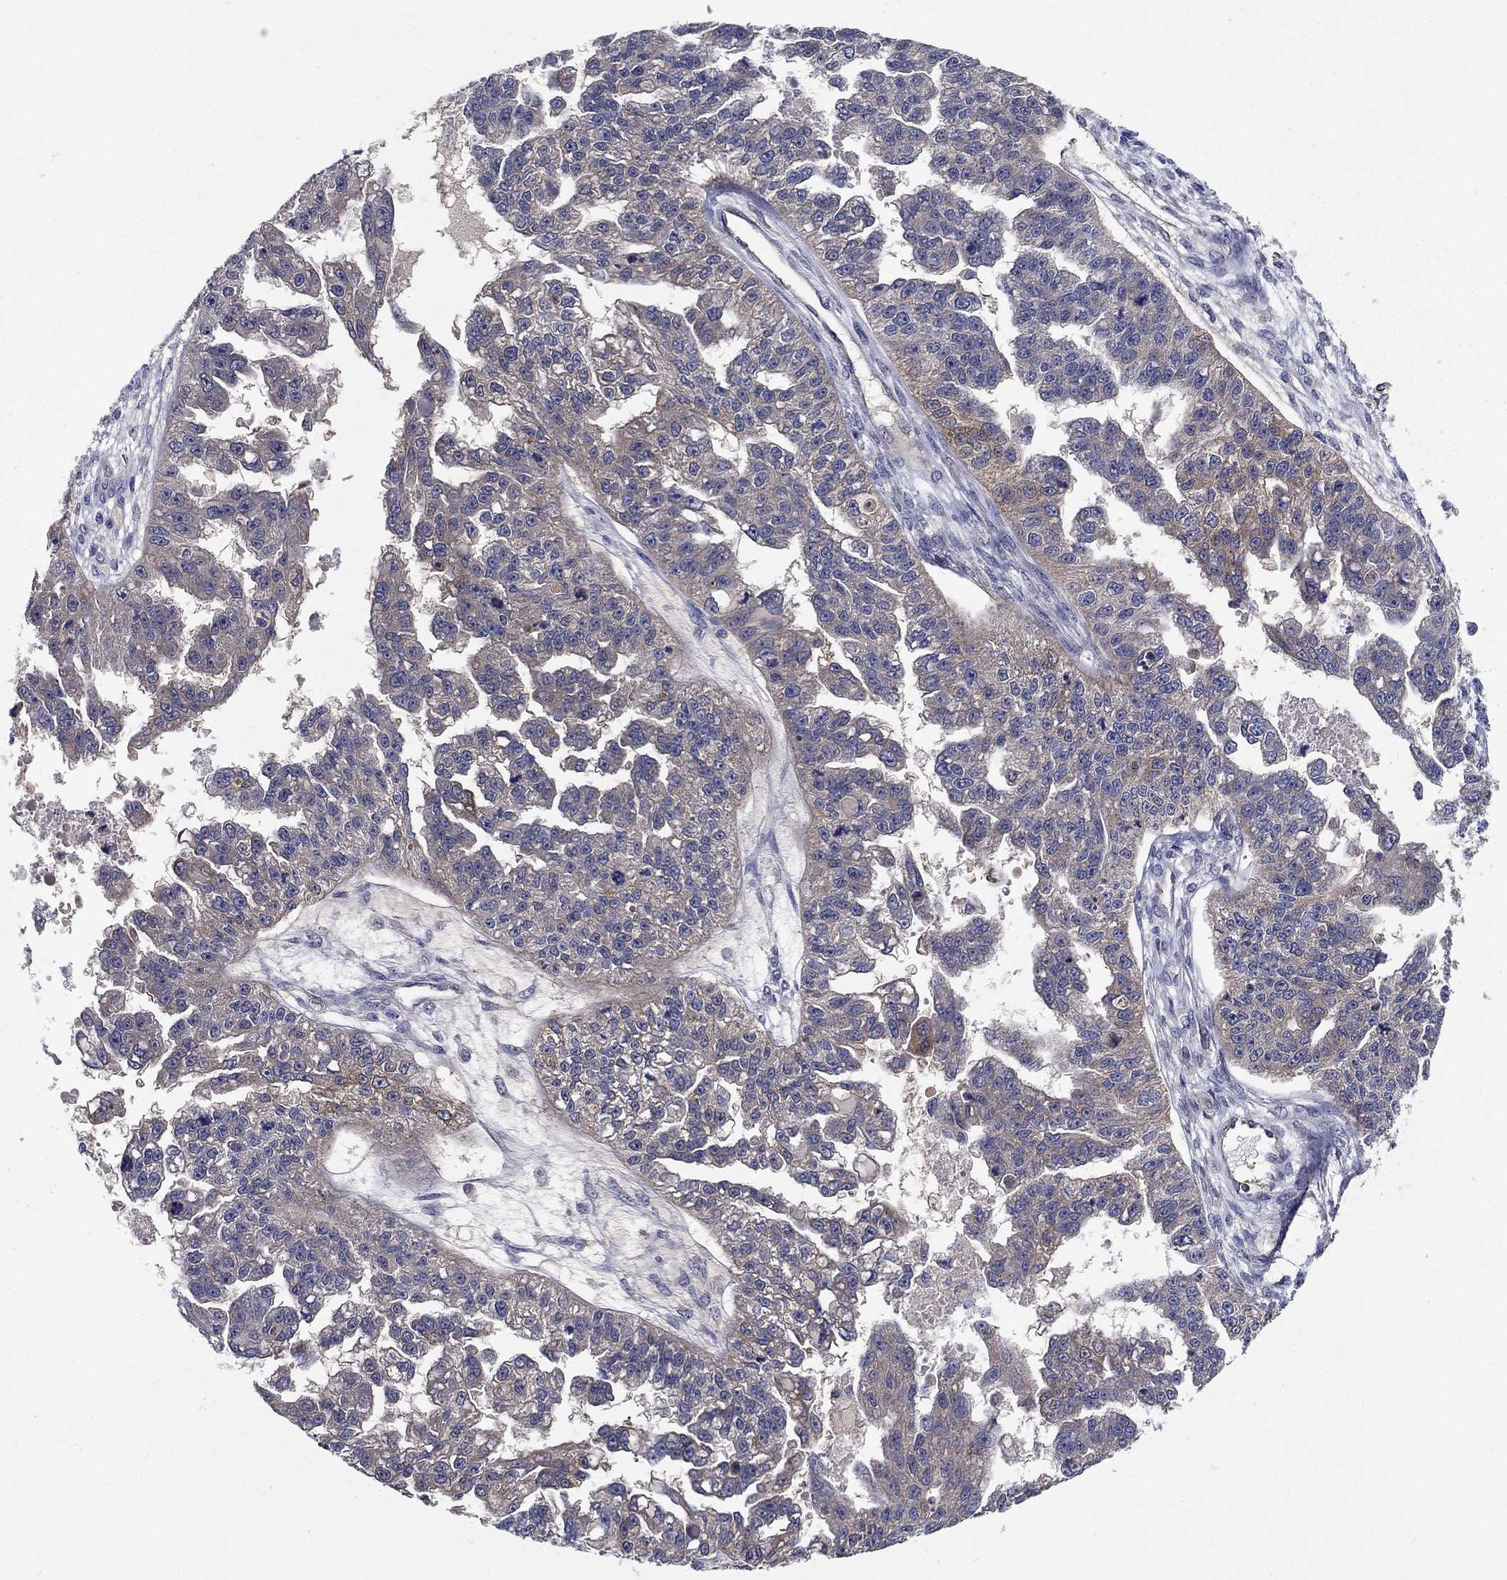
{"staining": {"intensity": "weak", "quantity": "25%-75%", "location": "cytoplasmic/membranous"}, "tissue": "ovarian cancer", "cell_type": "Tumor cells", "image_type": "cancer", "snomed": [{"axis": "morphology", "description": "Cystadenocarcinoma, serous, NOS"}, {"axis": "topography", "description": "Ovary"}], "caption": "An immunohistochemistry micrograph of neoplastic tissue is shown. Protein staining in brown labels weak cytoplasmic/membranous positivity in ovarian cancer within tumor cells.", "gene": "GLTP", "patient": {"sex": "female", "age": 58}}